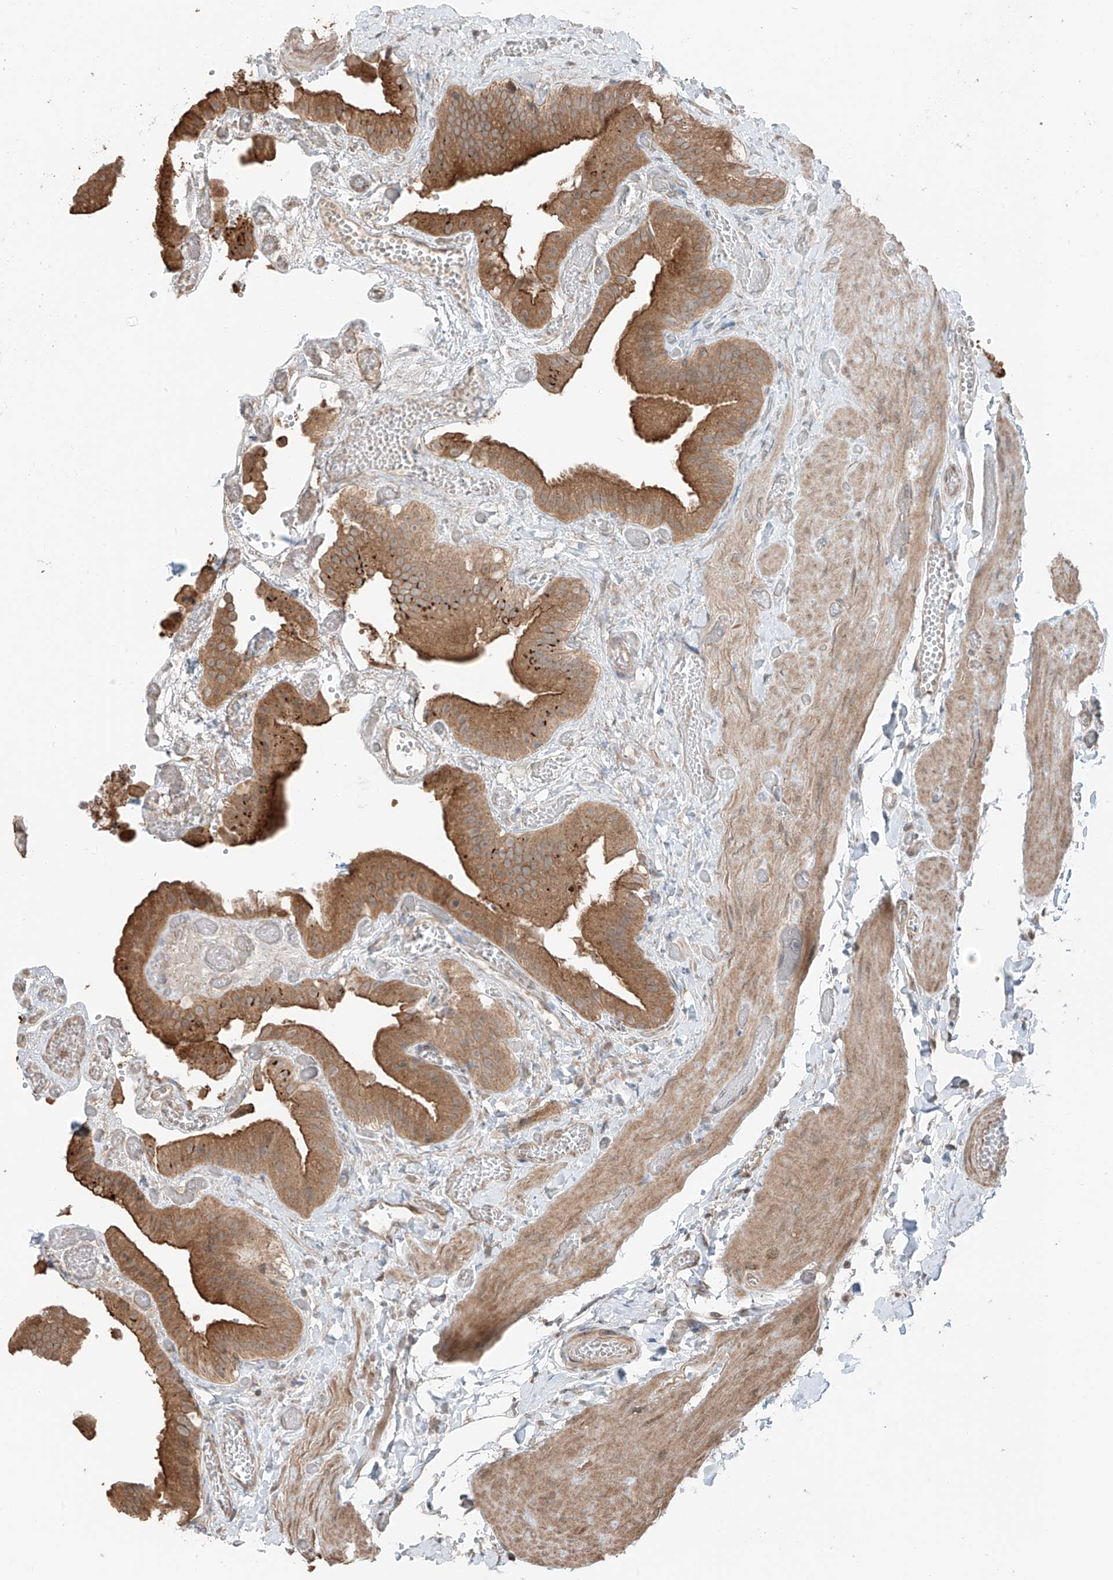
{"staining": {"intensity": "moderate", "quantity": ">75%", "location": "cytoplasmic/membranous"}, "tissue": "gallbladder", "cell_type": "Glandular cells", "image_type": "normal", "snomed": [{"axis": "morphology", "description": "Normal tissue, NOS"}, {"axis": "topography", "description": "Gallbladder"}], "caption": "Immunohistochemical staining of benign gallbladder demonstrates >75% levels of moderate cytoplasmic/membranous protein expression in about >75% of glandular cells. The protein of interest is stained brown, and the nuclei are stained in blue (DAB (3,3'-diaminobenzidine) IHC with brightfield microscopy, high magnification).", "gene": "CEP162", "patient": {"sex": "female", "age": 64}}